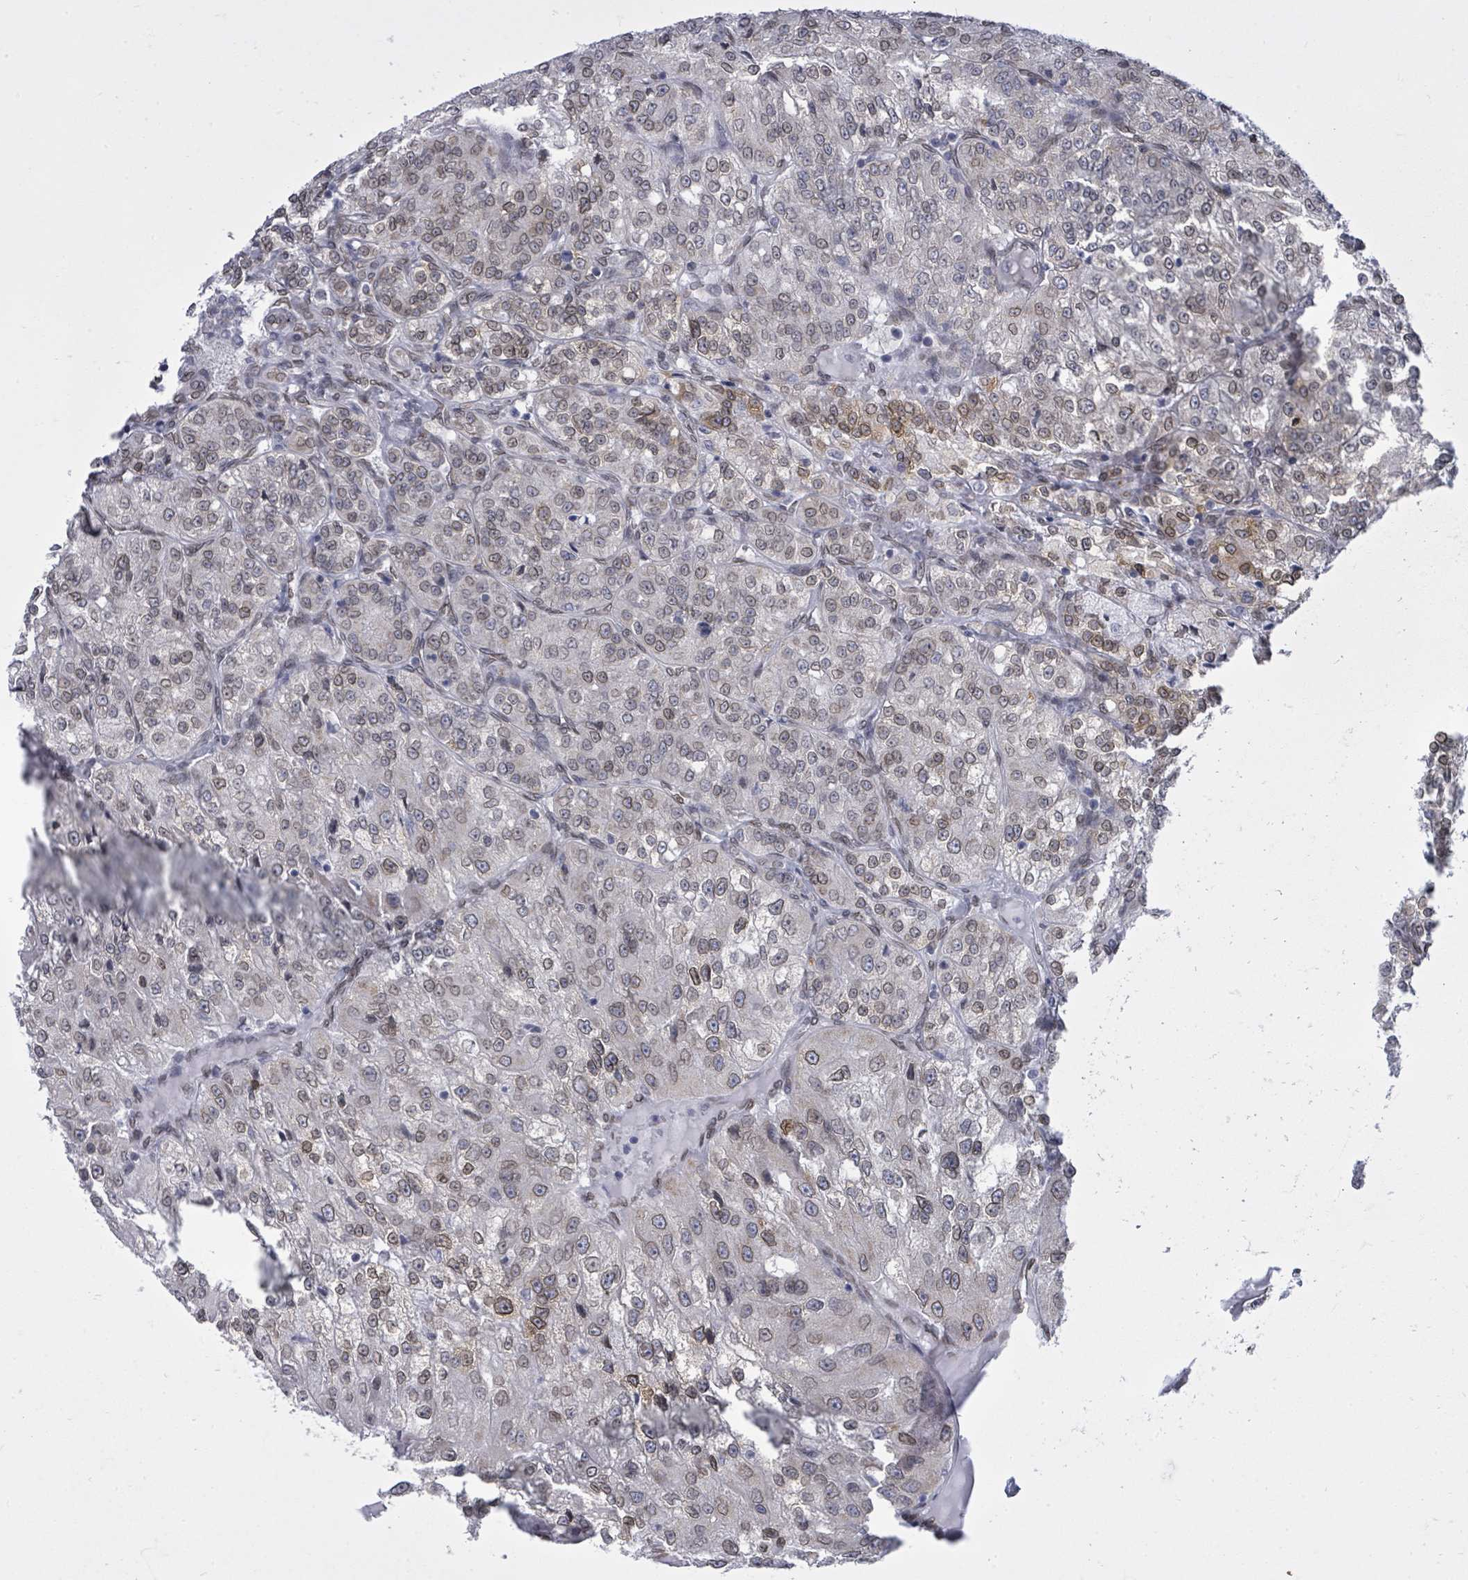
{"staining": {"intensity": "weak", "quantity": "25%-75%", "location": "cytoplasmic/membranous,nuclear"}, "tissue": "renal cancer", "cell_type": "Tumor cells", "image_type": "cancer", "snomed": [{"axis": "morphology", "description": "Adenocarcinoma, NOS"}, {"axis": "topography", "description": "Kidney"}], "caption": "Weak cytoplasmic/membranous and nuclear staining is present in about 25%-75% of tumor cells in renal cancer (adenocarcinoma). The protein is stained brown, and the nuclei are stained in blue (DAB (3,3'-diaminobenzidine) IHC with brightfield microscopy, high magnification).", "gene": "ARFGAP1", "patient": {"sex": "female", "age": 63}}